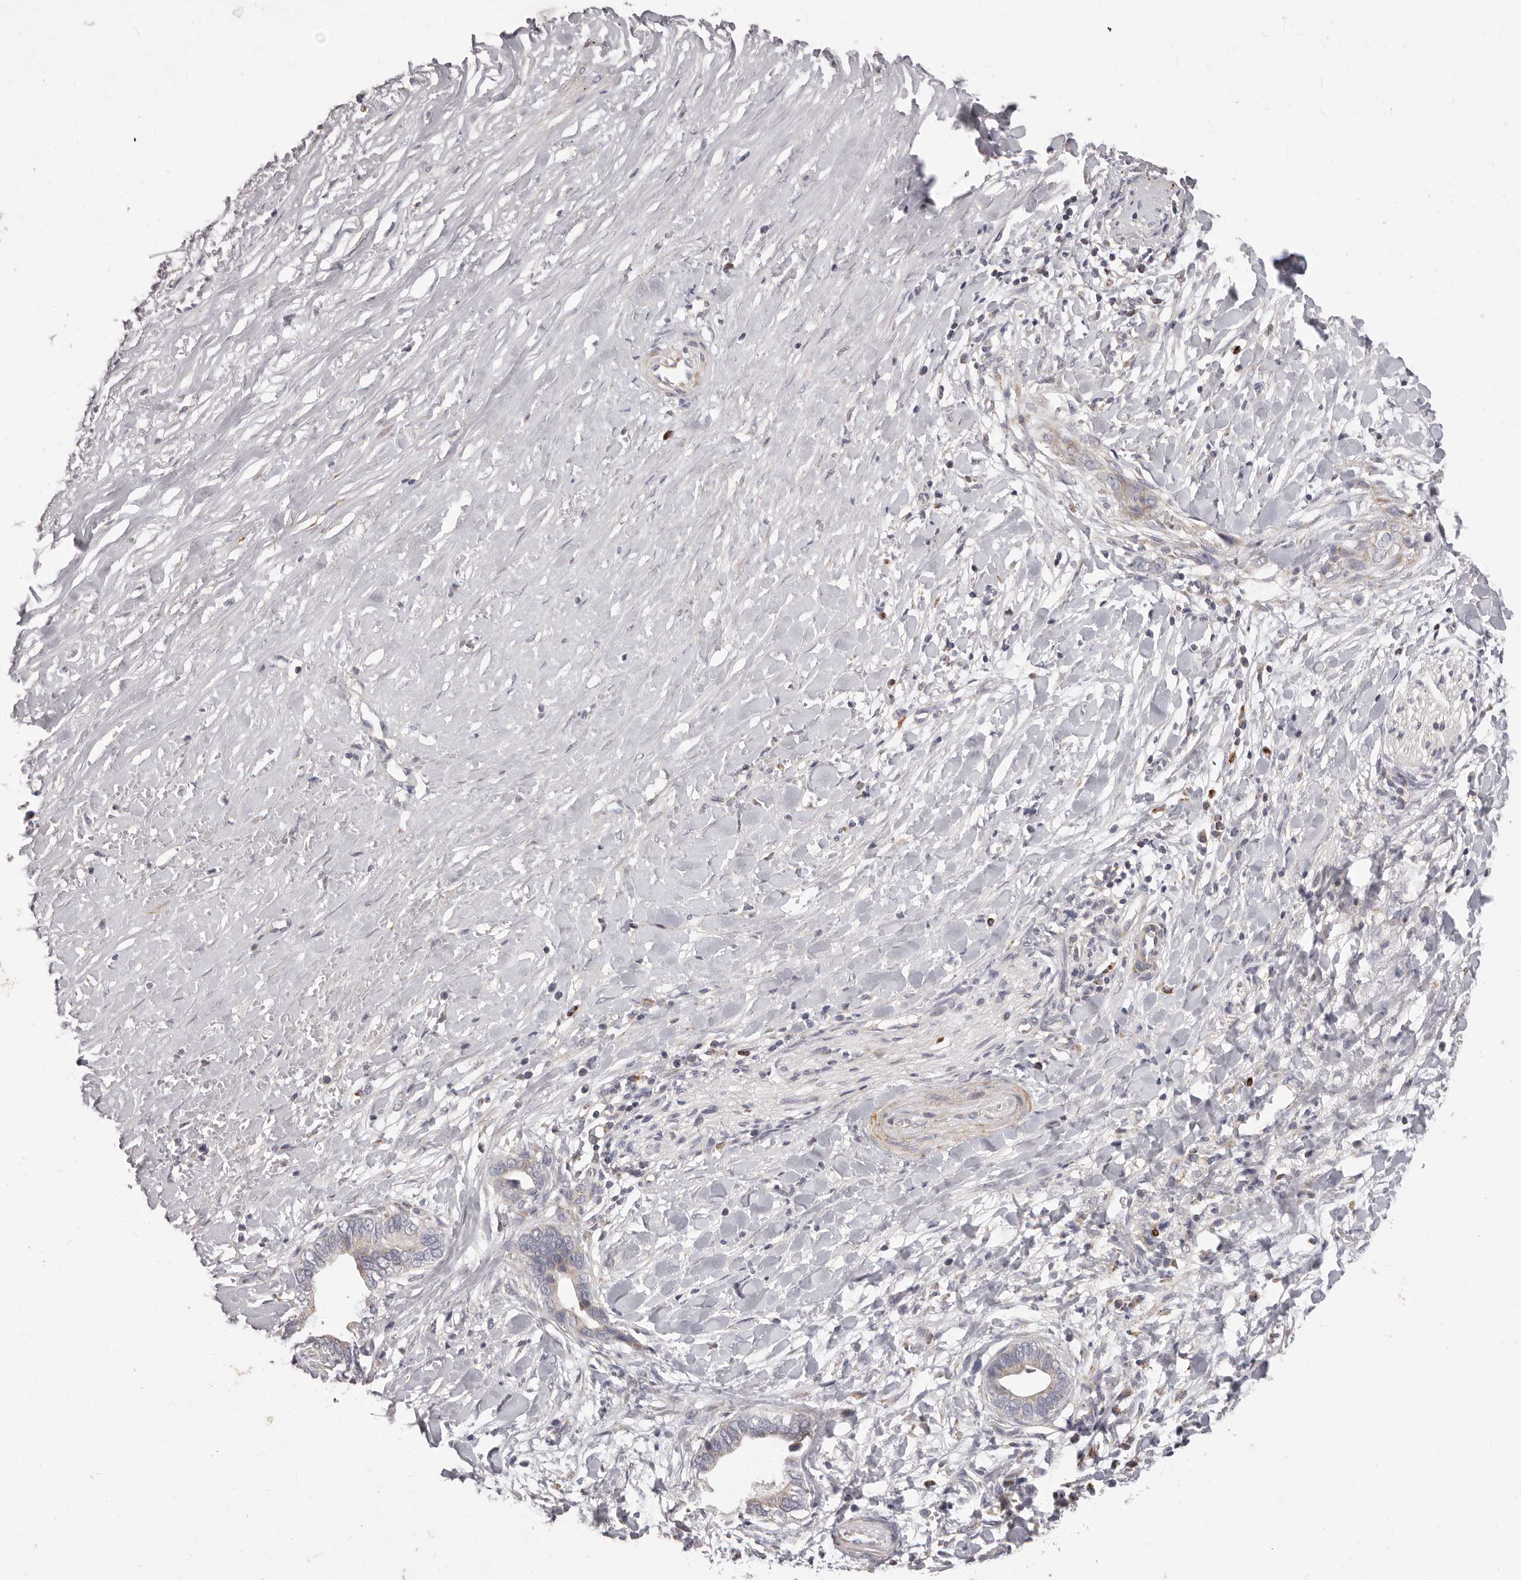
{"staining": {"intensity": "moderate", "quantity": "<25%", "location": "cytoplasmic/membranous"}, "tissue": "liver cancer", "cell_type": "Tumor cells", "image_type": "cancer", "snomed": [{"axis": "morphology", "description": "Cholangiocarcinoma"}, {"axis": "topography", "description": "Liver"}], "caption": "Liver cholangiocarcinoma stained with DAB (3,3'-diaminobenzidine) IHC exhibits low levels of moderate cytoplasmic/membranous staining in about <25% of tumor cells. The staining is performed using DAB (3,3'-diaminobenzidine) brown chromogen to label protein expression. The nuclei are counter-stained blue using hematoxylin.", "gene": "PRMT2", "patient": {"sex": "female", "age": 79}}